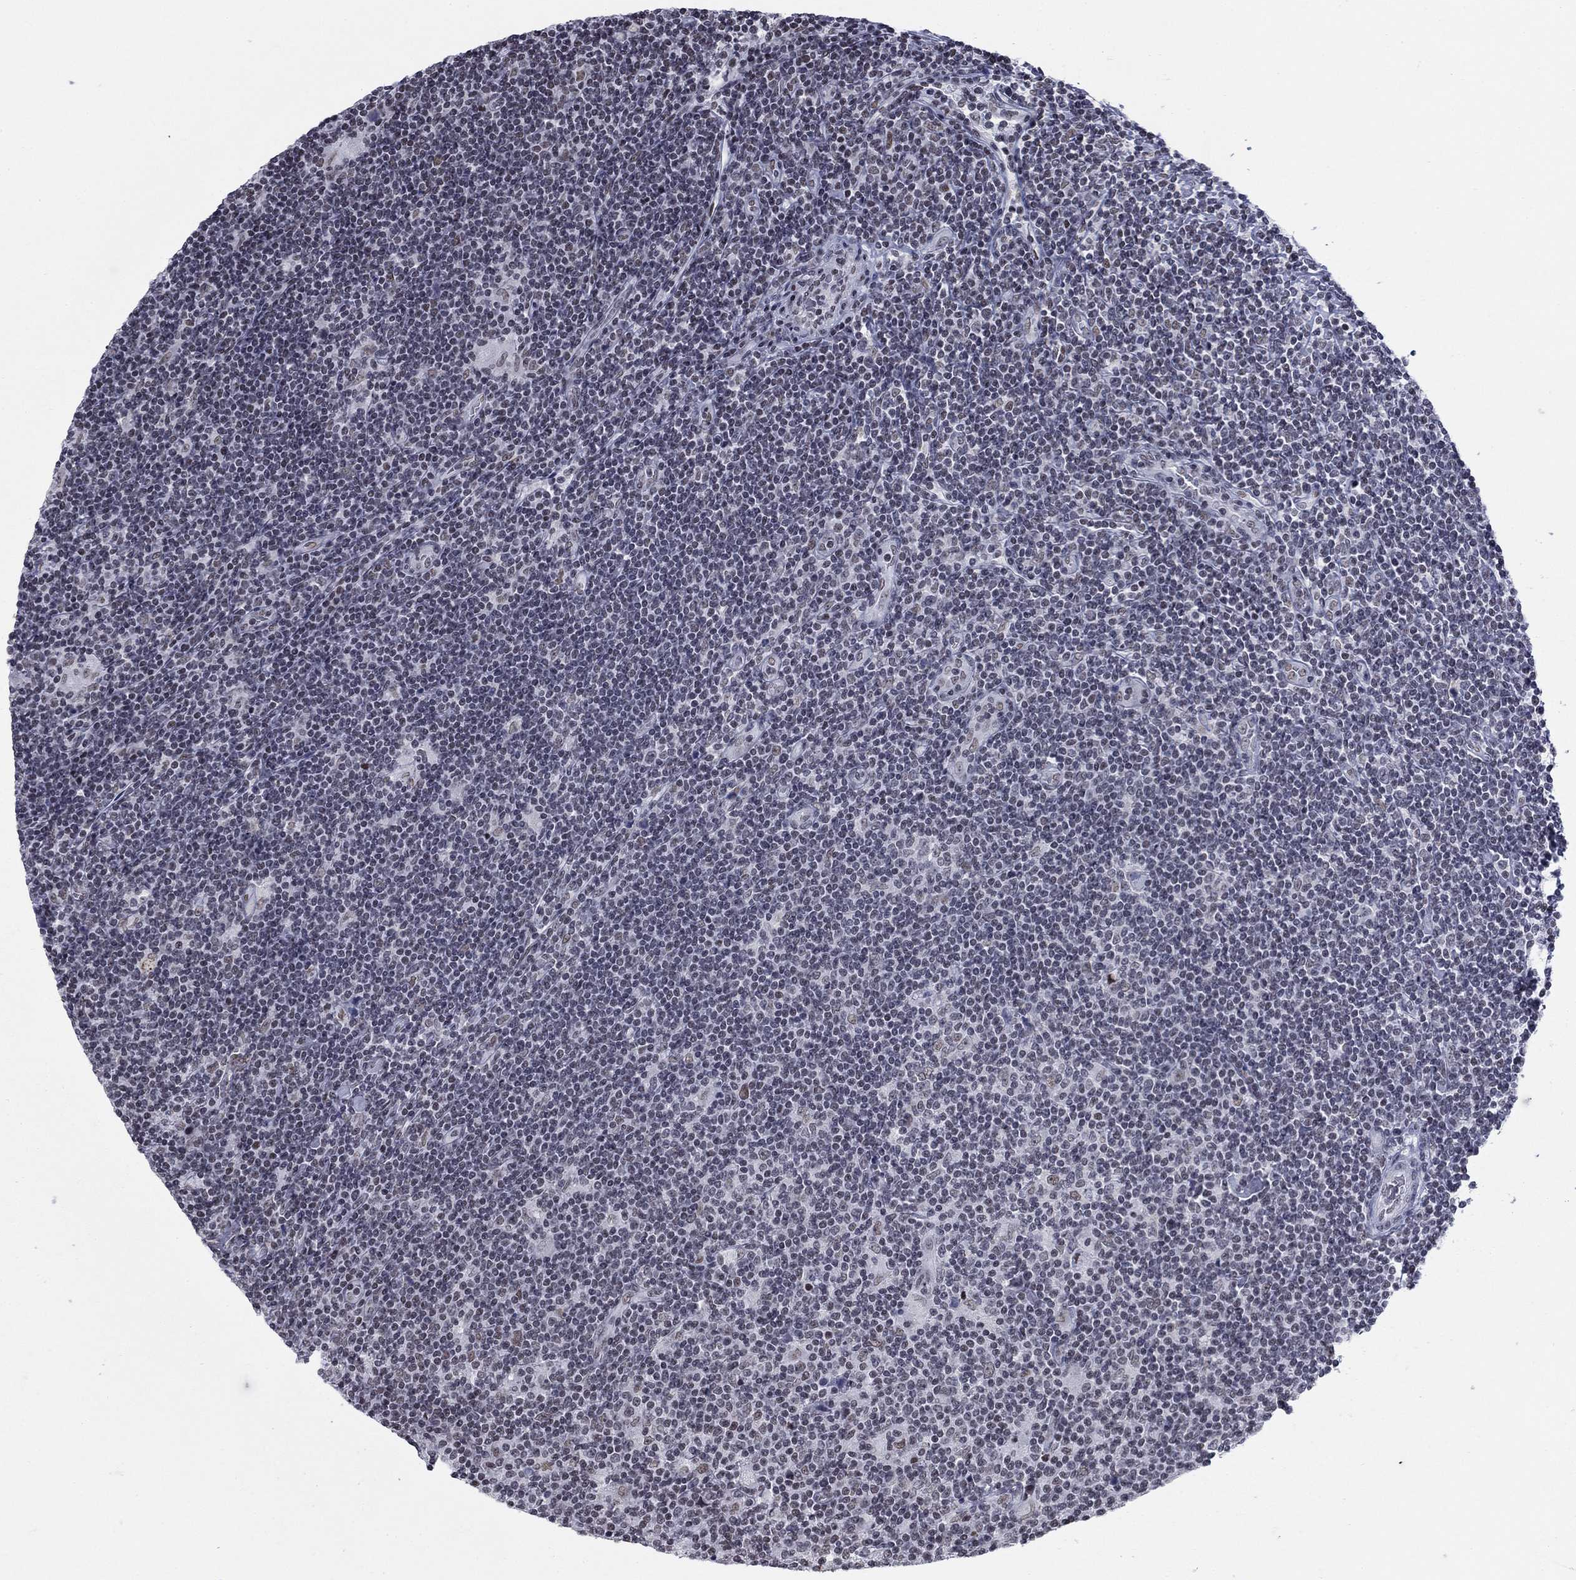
{"staining": {"intensity": "negative", "quantity": "none", "location": "none"}, "tissue": "lymphoma", "cell_type": "Tumor cells", "image_type": "cancer", "snomed": [{"axis": "morphology", "description": "Hodgkin's disease, NOS"}, {"axis": "topography", "description": "Lymph node"}], "caption": "High magnification brightfield microscopy of lymphoma stained with DAB (3,3'-diaminobenzidine) (brown) and counterstained with hematoxylin (blue): tumor cells show no significant staining.", "gene": "NPAS3", "patient": {"sex": "male", "age": 40}}